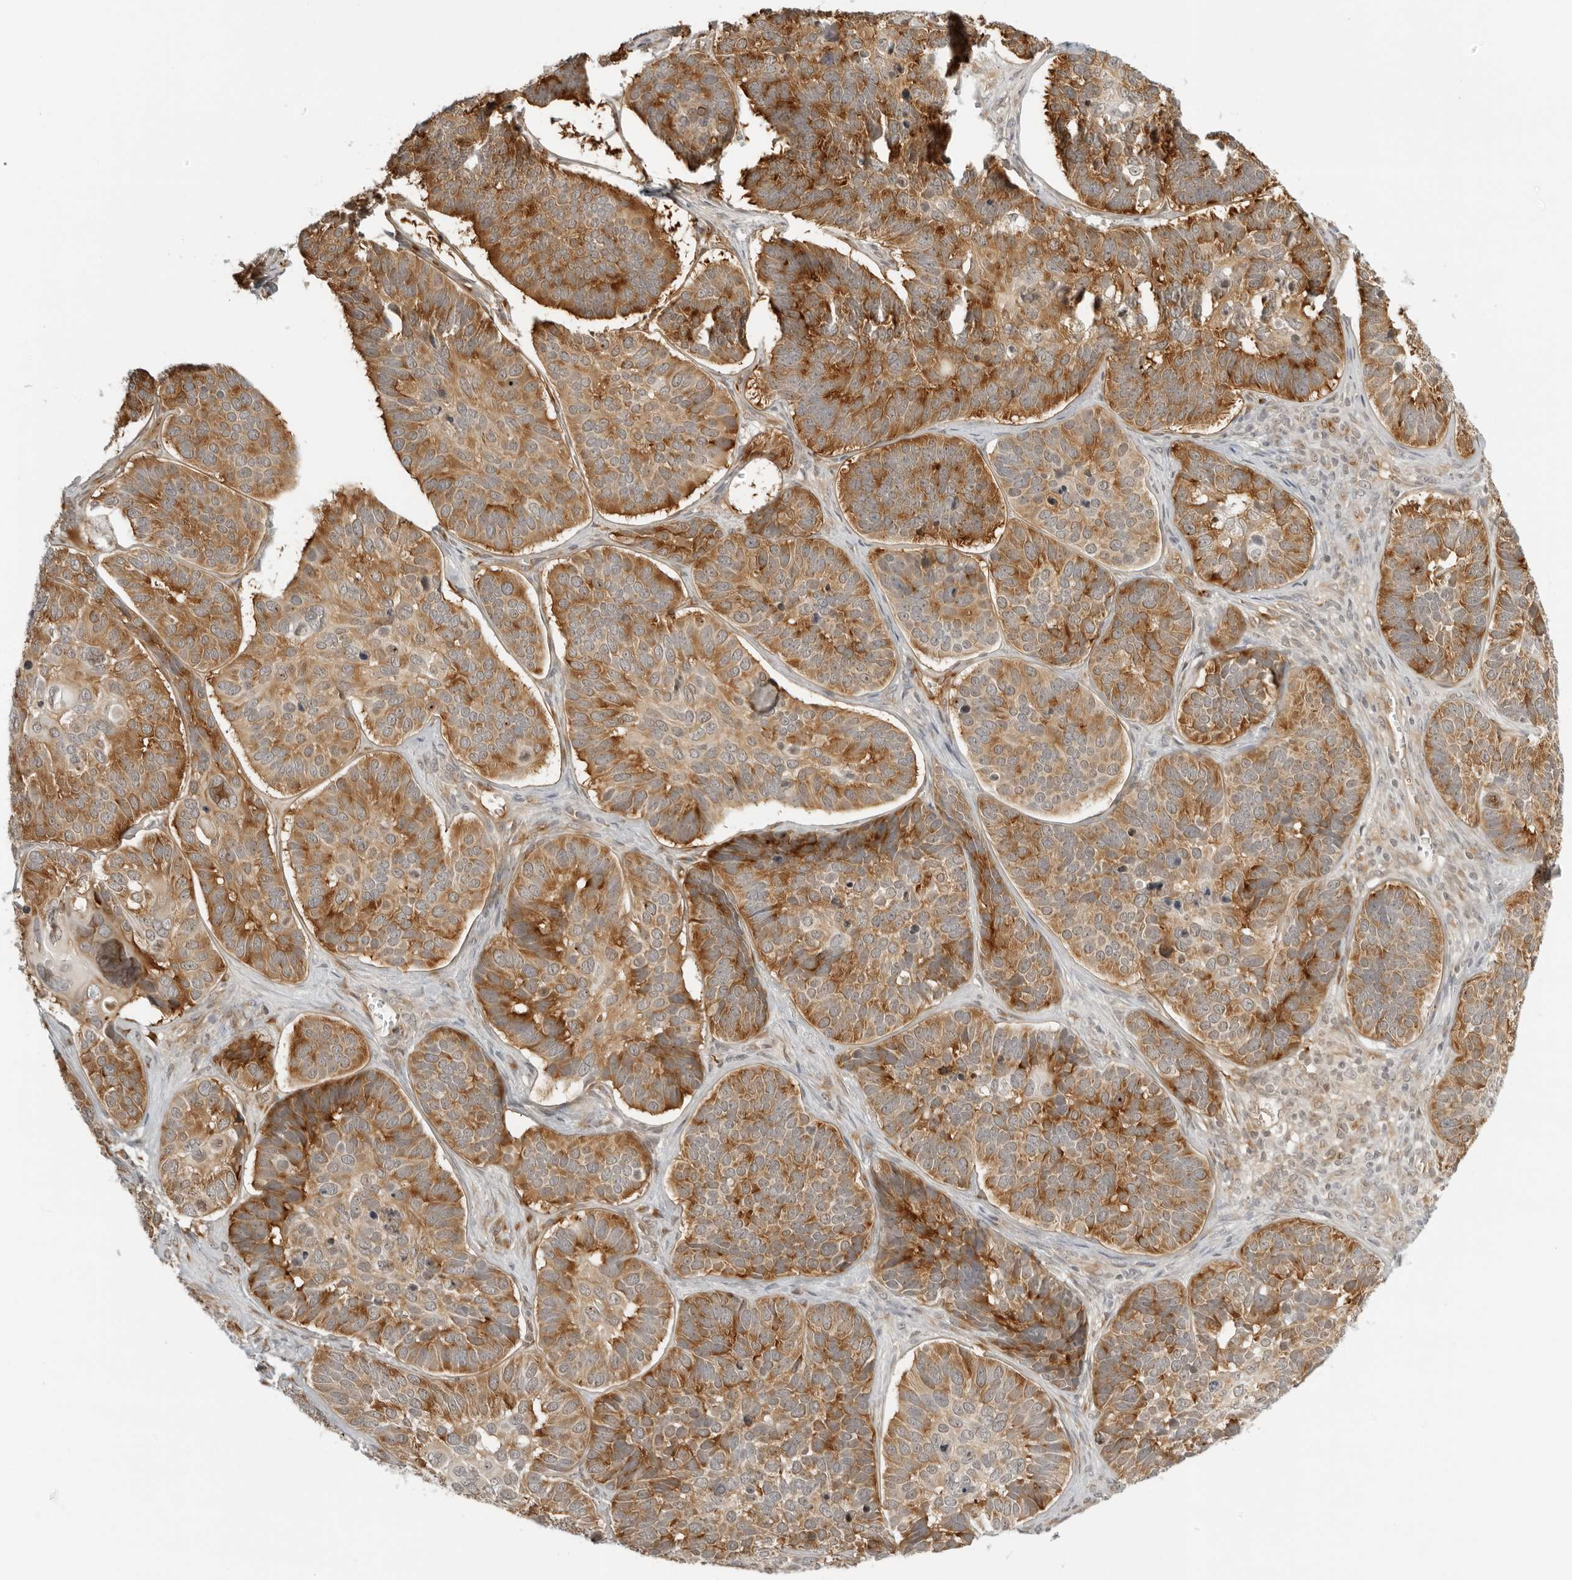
{"staining": {"intensity": "moderate", "quantity": ">75%", "location": "cytoplasmic/membranous"}, "tissue": "skin cancer", "cell_type": "Tumor cells", "image_type": "cancer", "snomed": [{"axis": "morphology", "description": "Basal cell carcinoma"}, {"axis": "topography", "description": "Skin"}], "caption": "Skin cancer tissue displays moderate cytoplasmic/membranous expression in approximately >75% of tumor cells, visualized by immunohistochemistry.", "gene": "EIF4G1", "patient": {"sex": "male", "age": 62}}